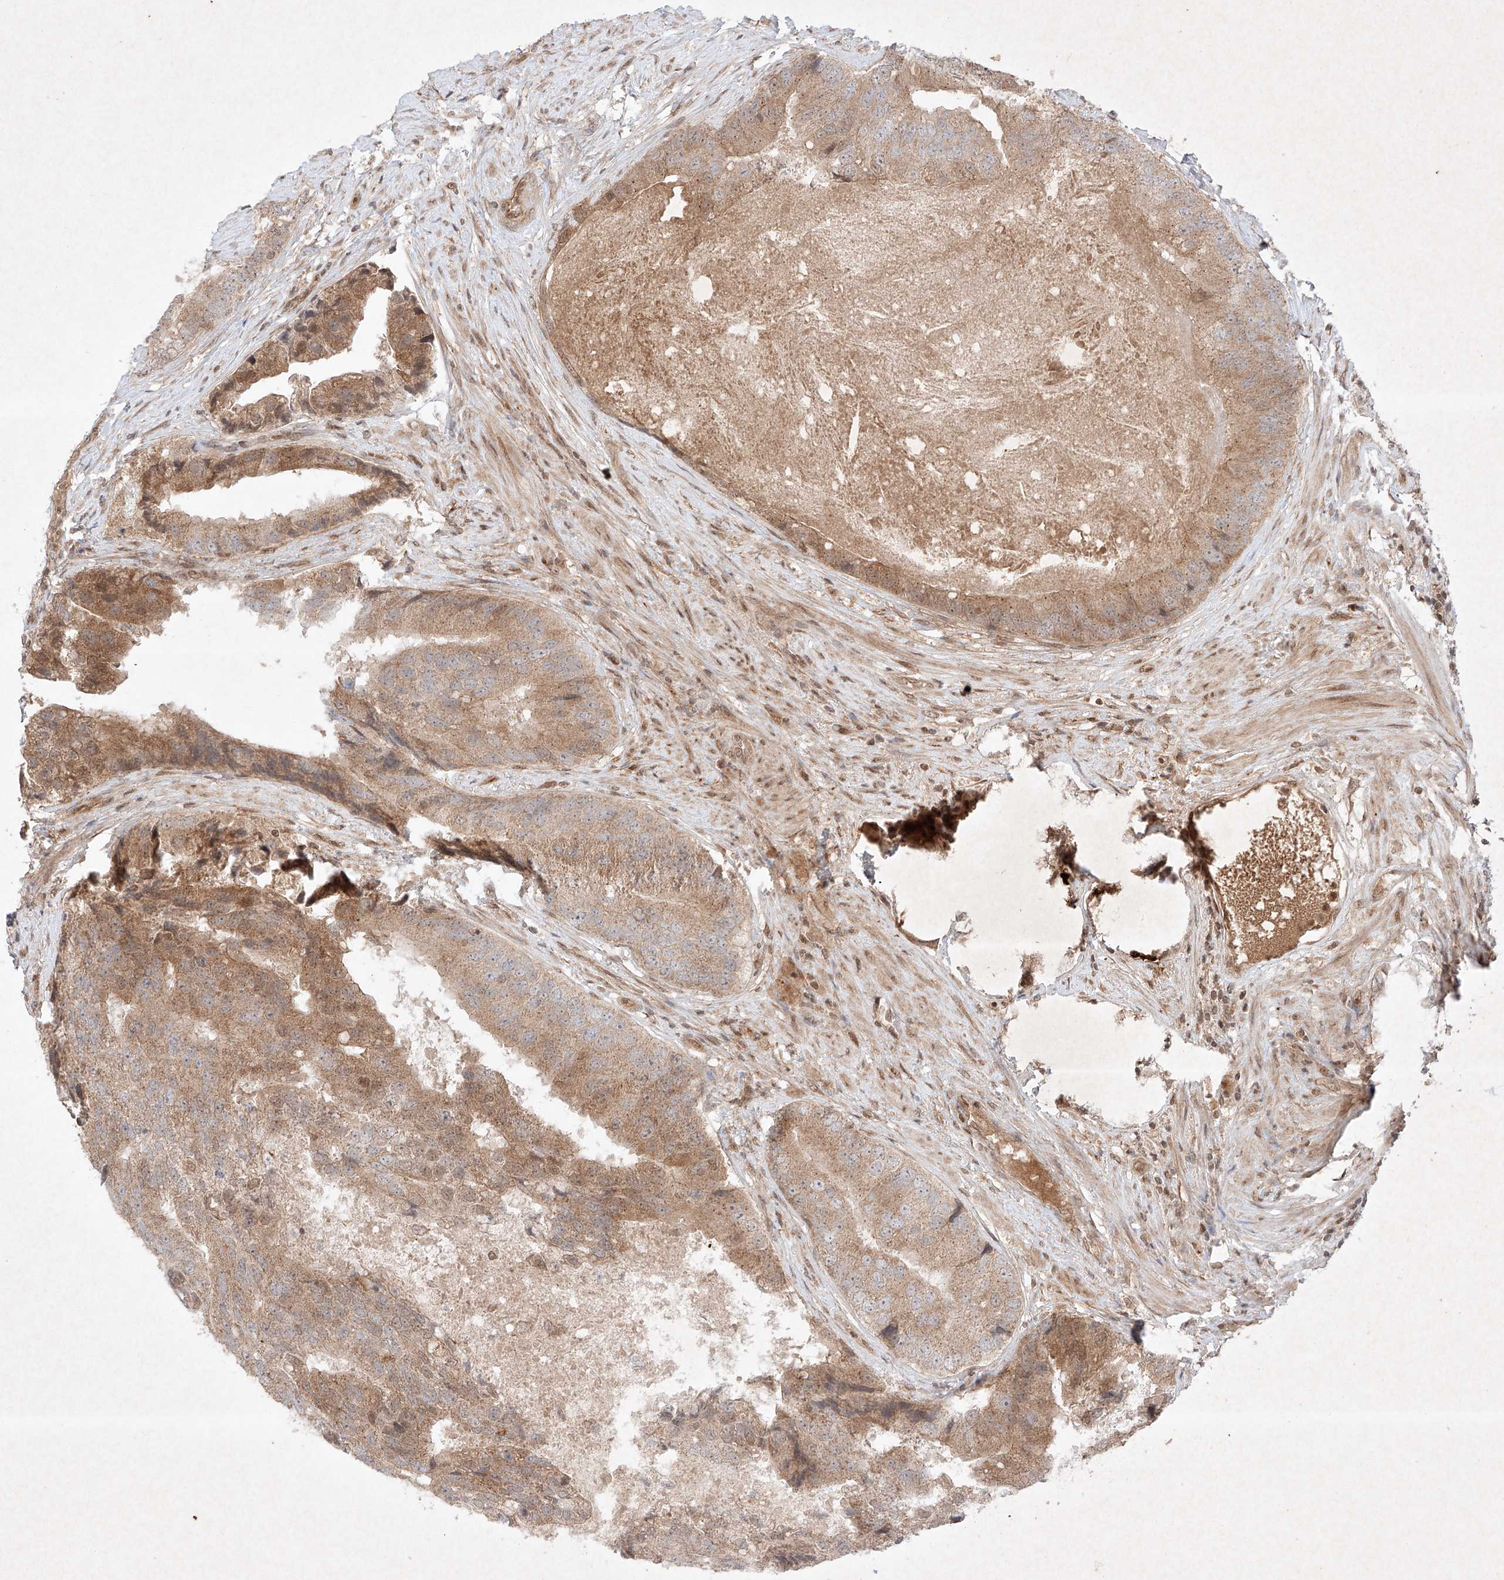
{"staining": {"intensity": "moderate", "quantity": ">75%", "location": "cytoplasmic/membranous"}, "tissue": "prostate cancer", "cell_type": "Tumor cells", "image_type": "cancer", "snomed": [{"axis": "morphology", "description": "Adenocarcinoma, High grade"}, {"axis": "topography", "description": "Prostate"}], "caption": "An immunohistochemistry (IHC) image of neoplastic tissue is shown. Protein staining in brown labels moderate cytoplasmic/membranous positivity in prostate adenocarcinoma (high-grade) within tumor cells. (Stains: DAB (3,3'-diaminobenzidine) in brown, nuclei in blue, Microscopy: brightfield microscopy at high magnification).", "gene": "RNF31", "patient": {"sex": "male", "age": 70}}